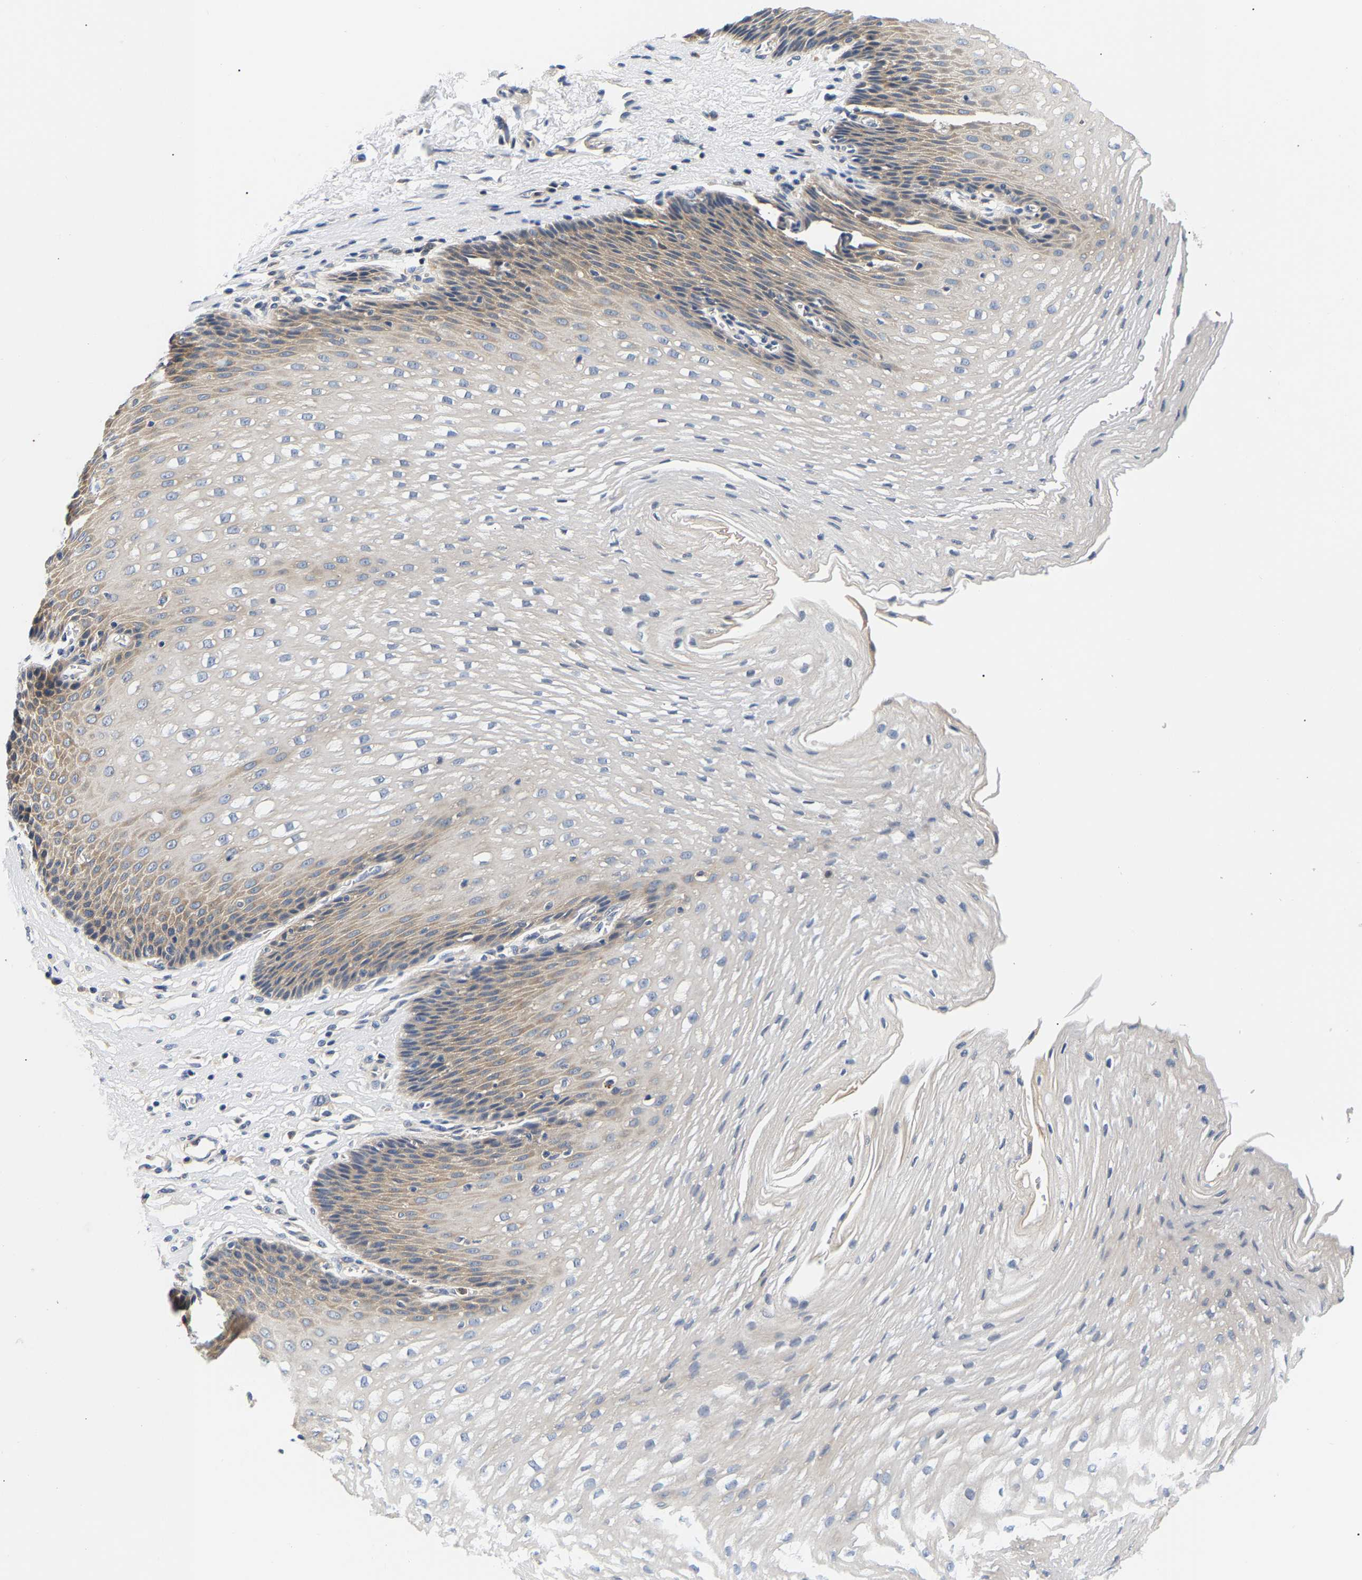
{"staining": {"intensity": "weak", "quantity": "25%-75%", "location": "cytoplasmic/membranous"}, "tissue": "esophagus", "cell_type": "Squamous epithelial cells", "image_type": "normal", "snomed": [{"axis": "morphology", "description": "Normal tissue, NOS"}, {"axis": "topography", "description": "Esophagus"}], "caption": "DAB (3,3'-diaminobenzidine) immunohistochemical staining of unremarkable esophagus displays weak cytoplasmic/membranous protein positivity in approximately 25%-75% of squamous epithelial cells. (Brightfield microscopy of DAB IHC at high magnification).", "gene": "PPID", "patient": {"sex": "male", "age": 48}}